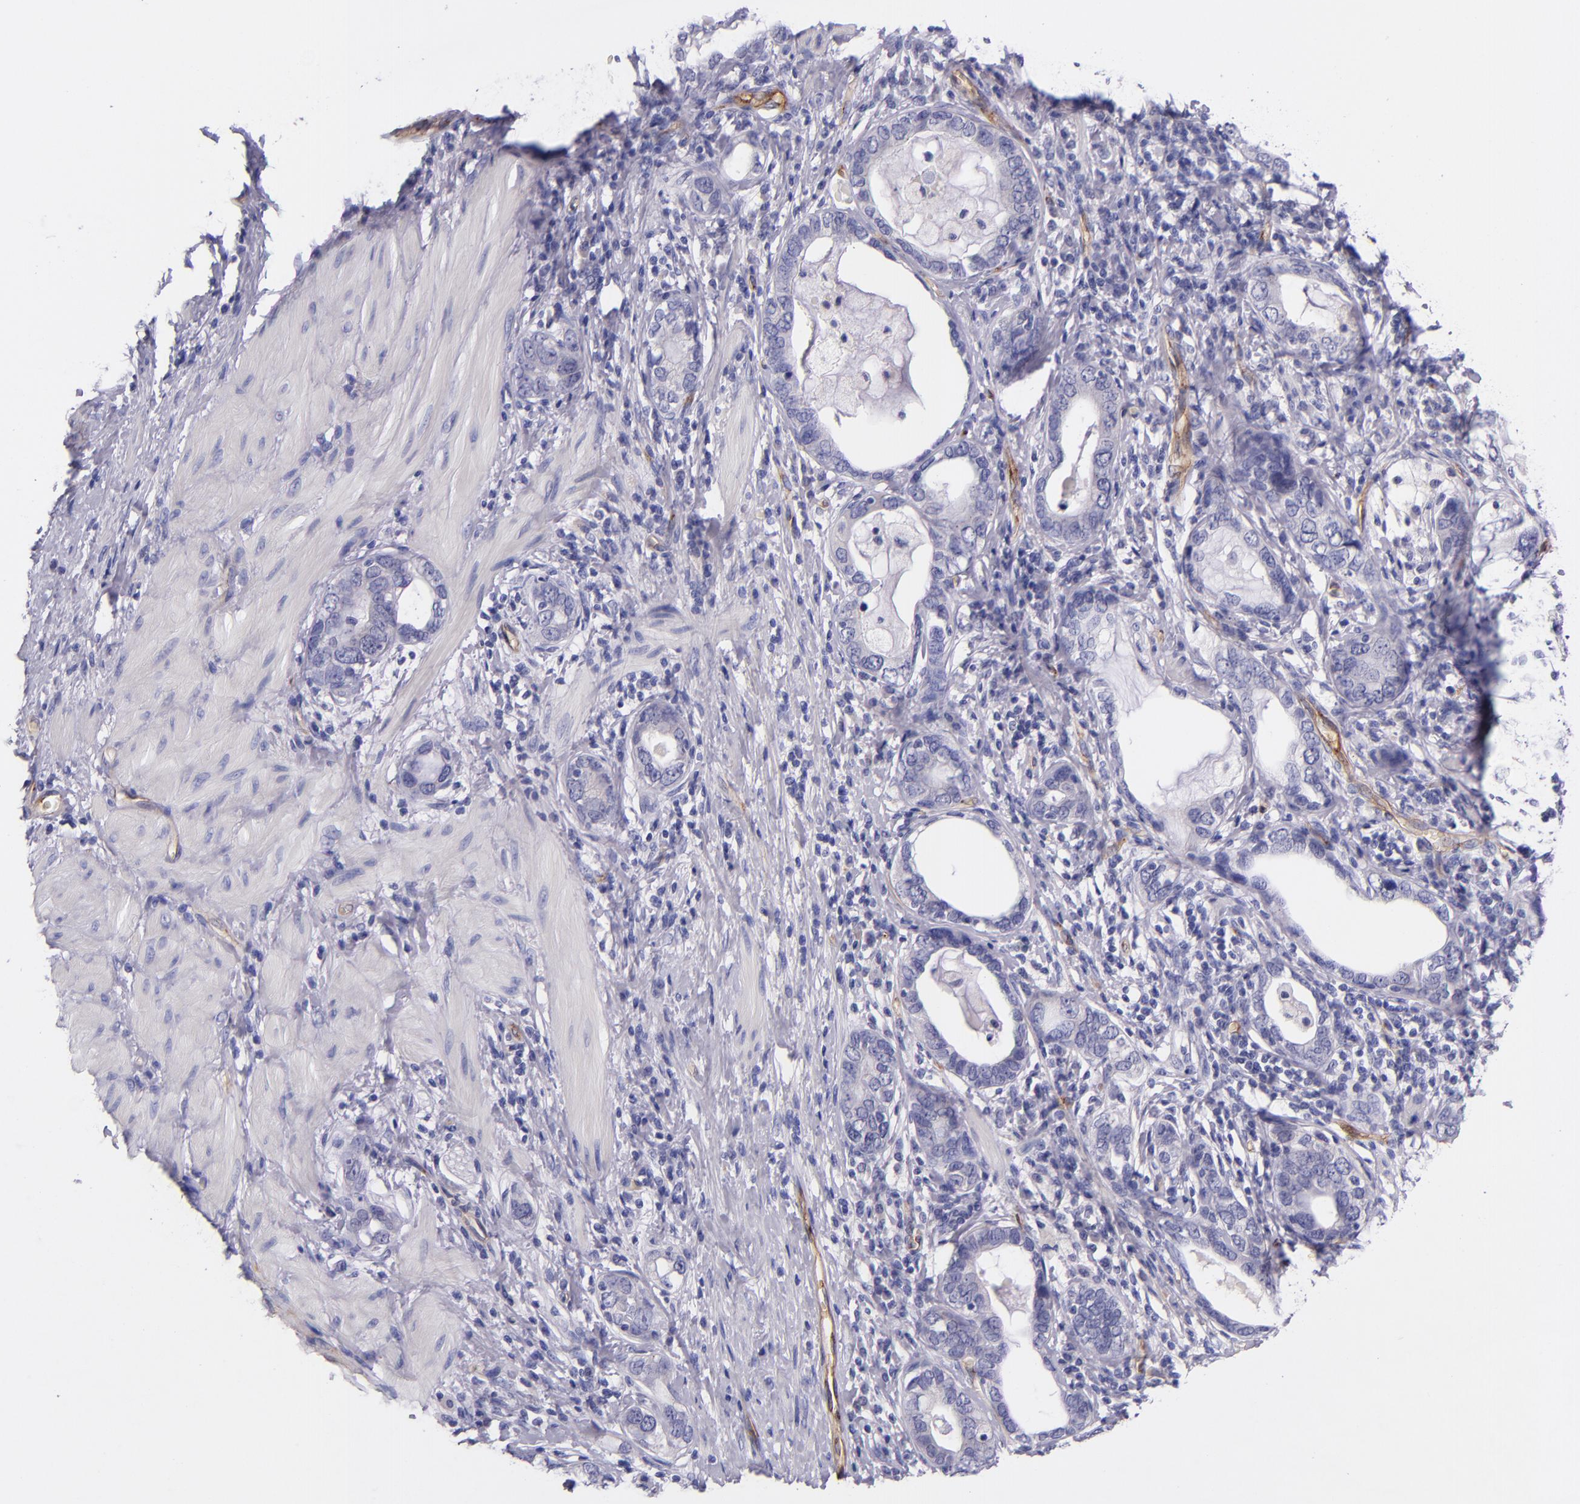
{"staining": {"intensity": "negative", "quantity": "none", "location": "none"}, "tissue": "stomach cancer", "cell_type": "Tumor cells", "image_type": "cancer", "snomed": [{"axis": "morphology", "description": "Adenocarcinoma, NOS"}, {"axis": "topography", "description": "Stomach, lower"}], "caption": "High power microscopy photomicrograph of an immunohistochemistry histopathology image of adenocarcinoma (stomach), revealing no significant positivity in tumor cells. The staining was performed using DAB (3,3'-diaminobenzidine) to visualize the protein expression in brown, while the nuclei were stained in blue with hematoxylin (Magnification: 20x).", "gene": "NOS3", "patient": {"sex": "female", "age": 93}}